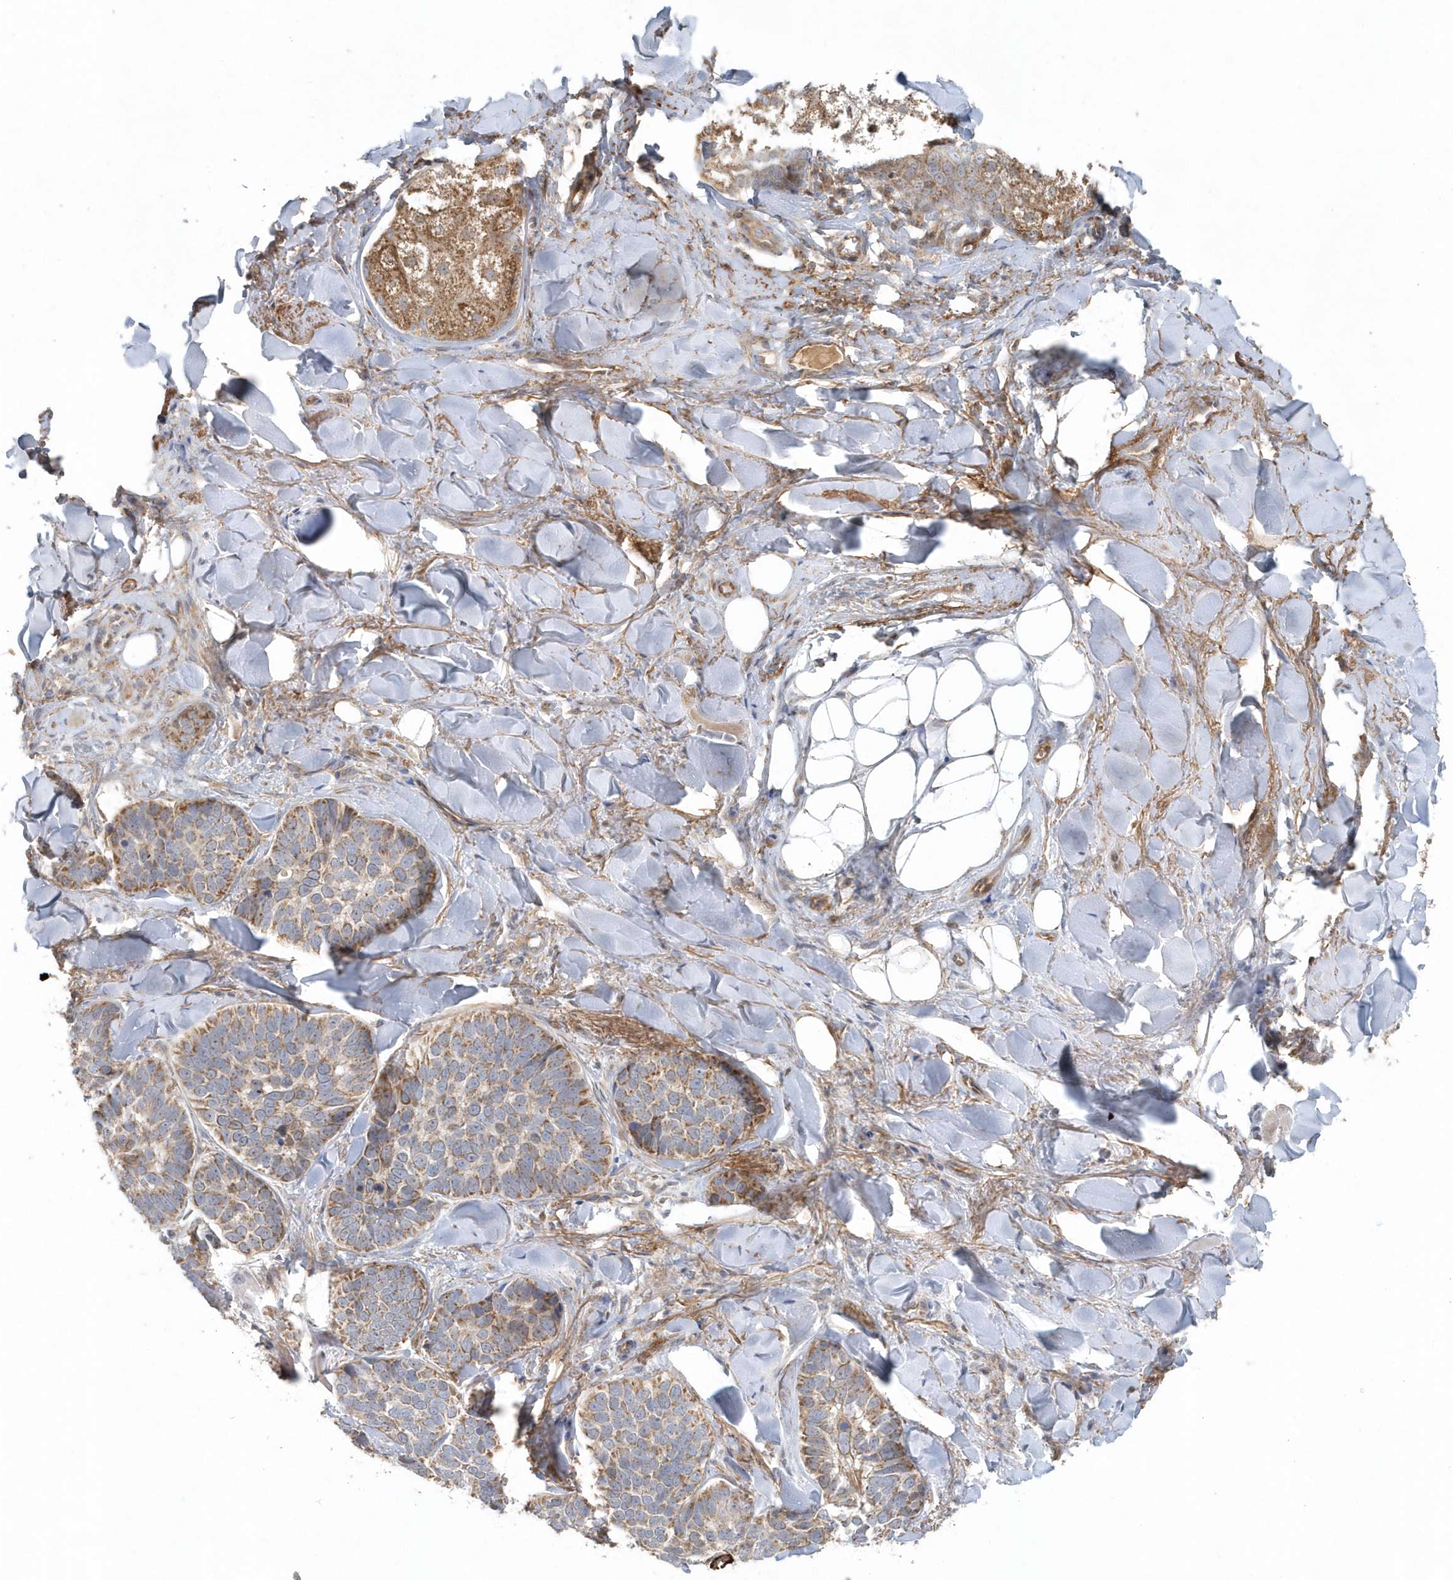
{"staining": {"intensity": "moderate", "quantity": ">75%", "location": "cytoplasmic/membranous"}, "tissue": "skin cancer", "cell_type": "Tumor cells", "image_type": "cancer", "snomed": [{"axis": "morphology", "description": "Basal cell carcinoma"}, {"axis": "topography", "description": "Skin"}], "caption": "A high-resolution image shows IHC staining of skin cancer, which reveals moderate cytoplasmic/membranous expression in about >75% of tumor cells. (IHC, brightfield microscopy, high magnification).", "gene": "MMUT", "patient": {"sex": "male", "age": 62}}